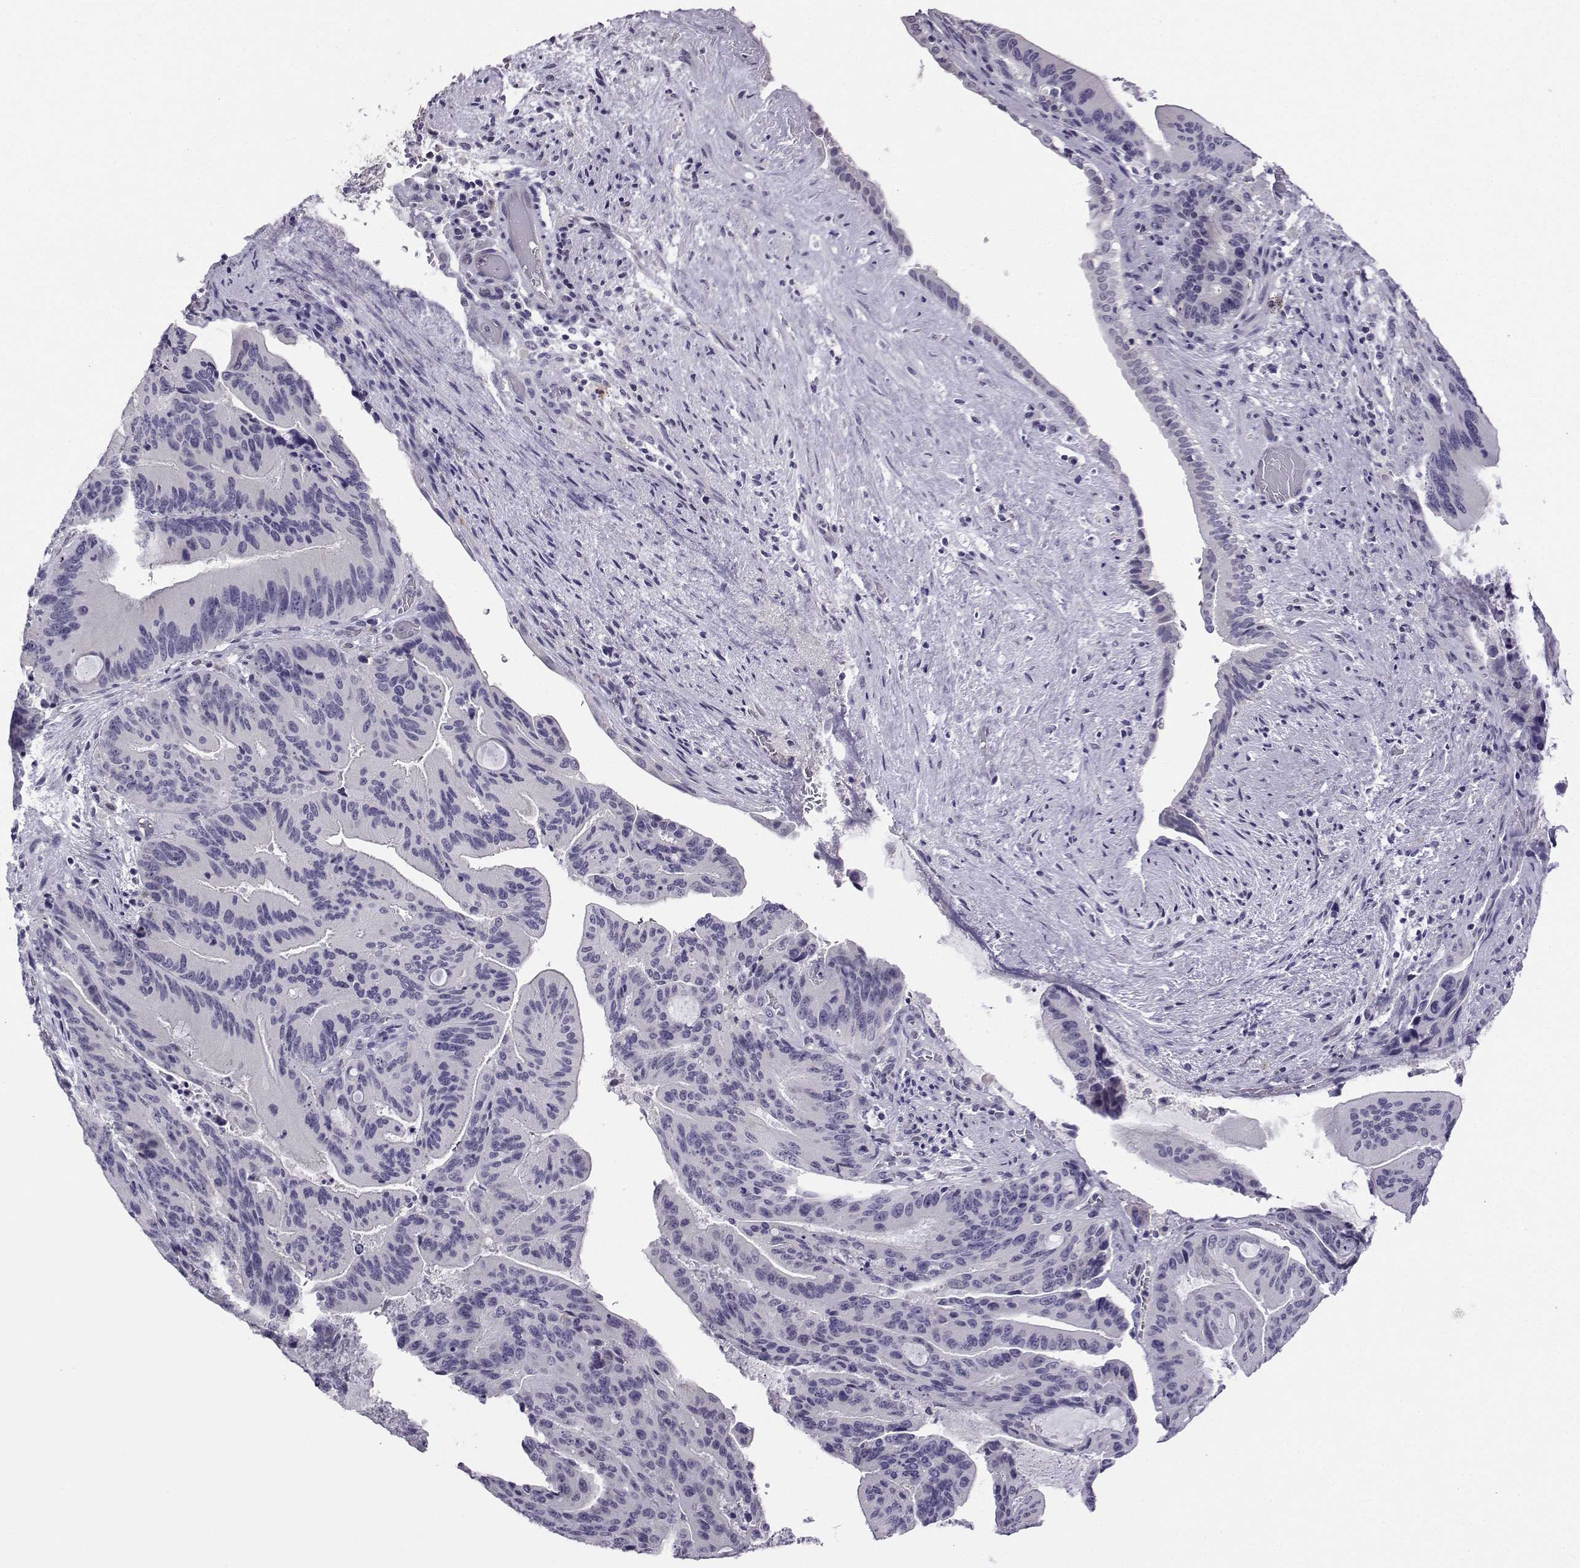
{"staining": {"intensity": "negative", "quantity": "none", "location": "none"}, "tissue": "liver cancer", "cell_type": "Tumor cells", "image_type": "cancer", "snomed": [{"axis": "morphology", "description": "Cholangiocarcinoma"}, {"axis": "topography", "description": "Liver"}], "caption": "Liver cancer was stained to show a protein in brown. There is no significant positivity in tumor cells.", "gene": "TBR1", "patient": {"sex": "female", "age": 73}}